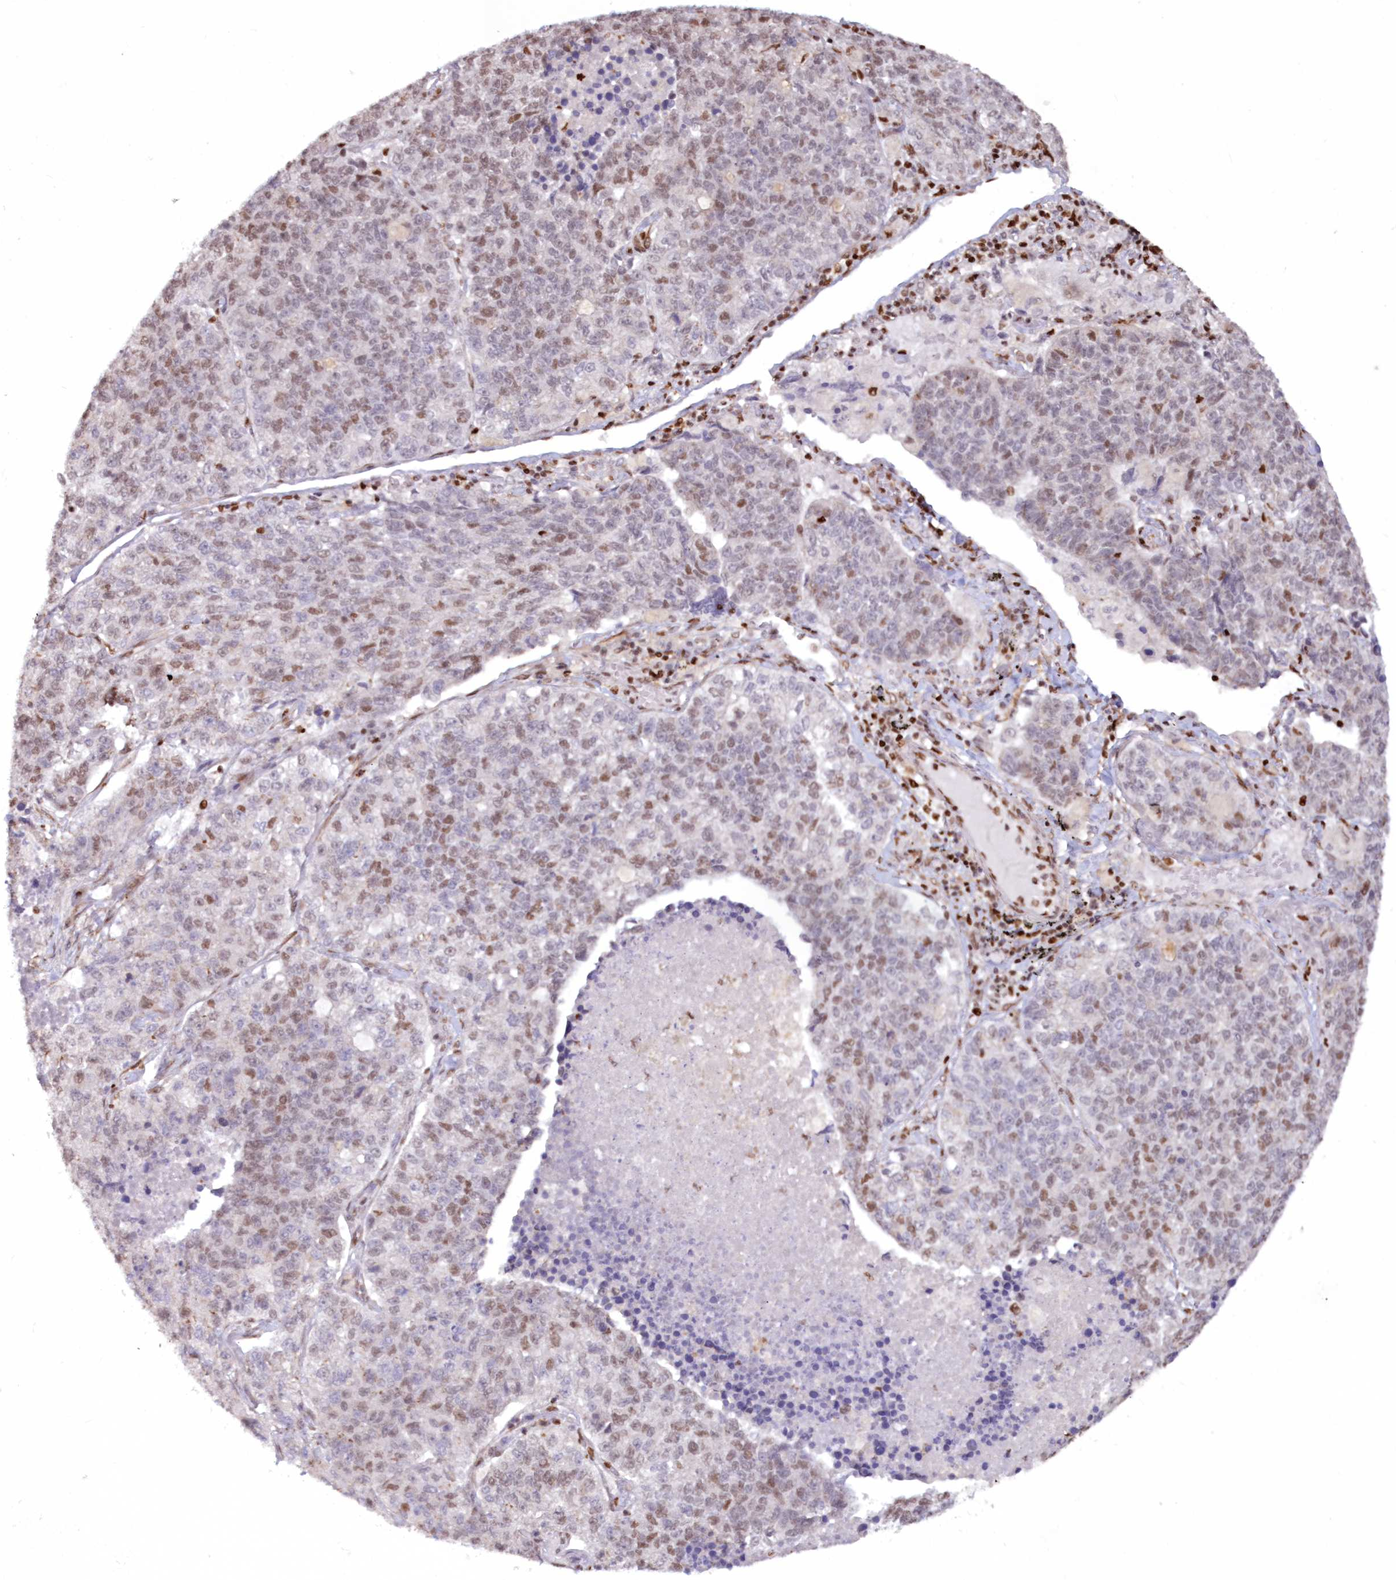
{"staining": {"intensity": "moderate", "quantity": "25%-75%", "location": "nuclear"}, "tissue": "lung cancer", "cell_type": "Tumor cells", "image_type": "cancer", "snomed": [{"axis": "morphology", "description": "Adenocarcinoma, NOS"}, {"axis": "topography", "description": "Lung"}], "caption": "Immunohistochemistry (IHC) micrograph of lung adenocarcinoma stained for a protein (brown), which reveals medium levels of moderate nuclear staining in approximately 25%-75% of tumor cells.", "gene": "POLR2B", "patient": {"sex": "male", "age": 49}}